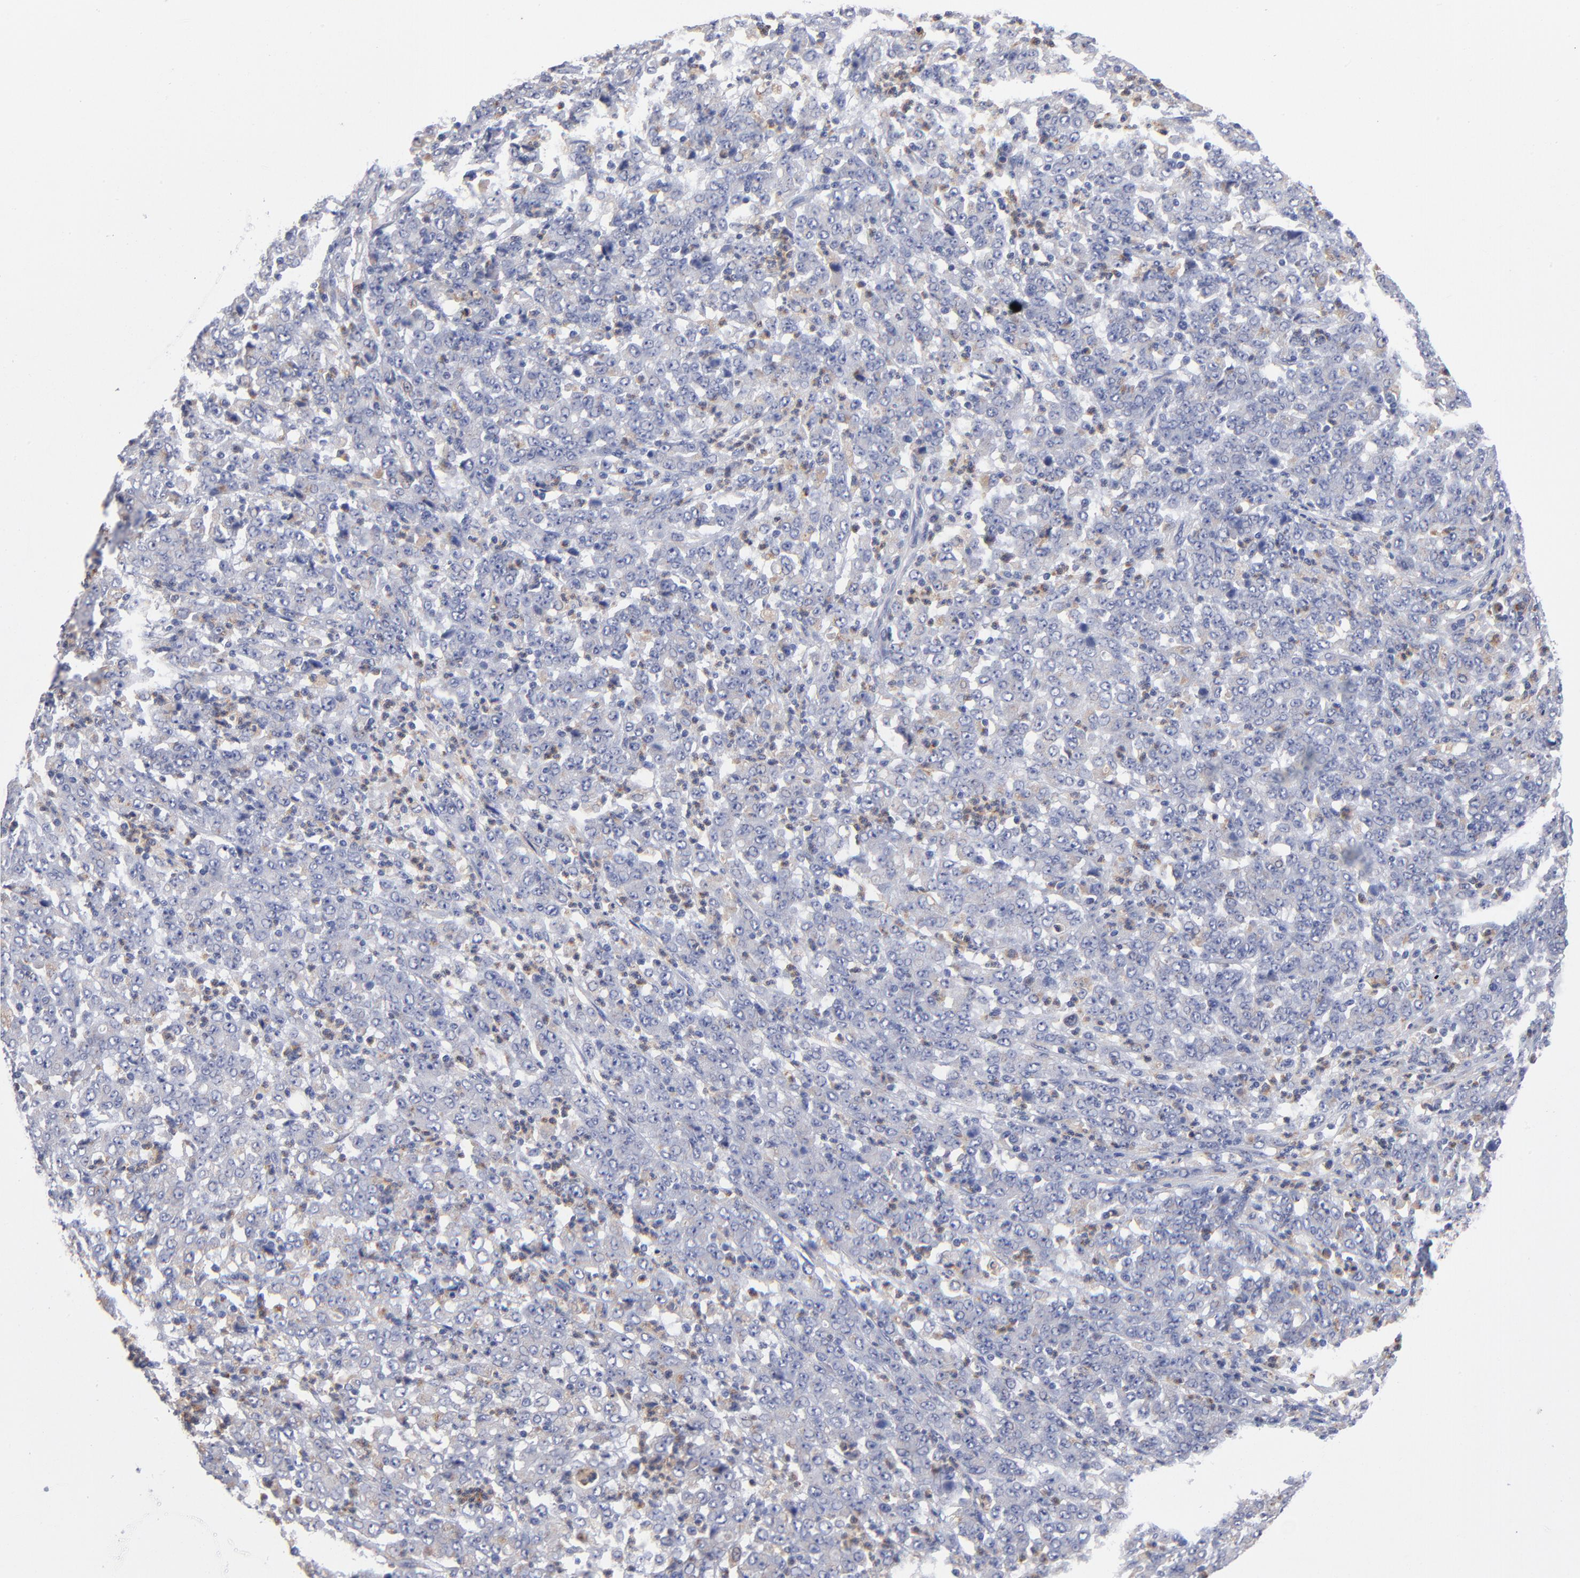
{"staining": {"intensity": "weak", "quantity": "<25%", "location": "cytoplasmic/membranous"}, "tissue": "stomach cancer", "cell_type": "Tumor cells", "image_type": "cancer", "snomed": [{"axis": "morphology", "description": "Adenocarcinoma, NOS"}, {"axis": "topography", "description": "Stomach, lower"}], "caption": "High magnification brightfield microscopy of stomach adenocarcinoma stained with DAB (brown) and counterstained with hematoxylin (blue): tumor cells show no significant expression. (Immunohistochemistry, brightfield microscopy, high magnification).", "gene": "RRAGB", "patient": {"sex": "female", "age": 71}}